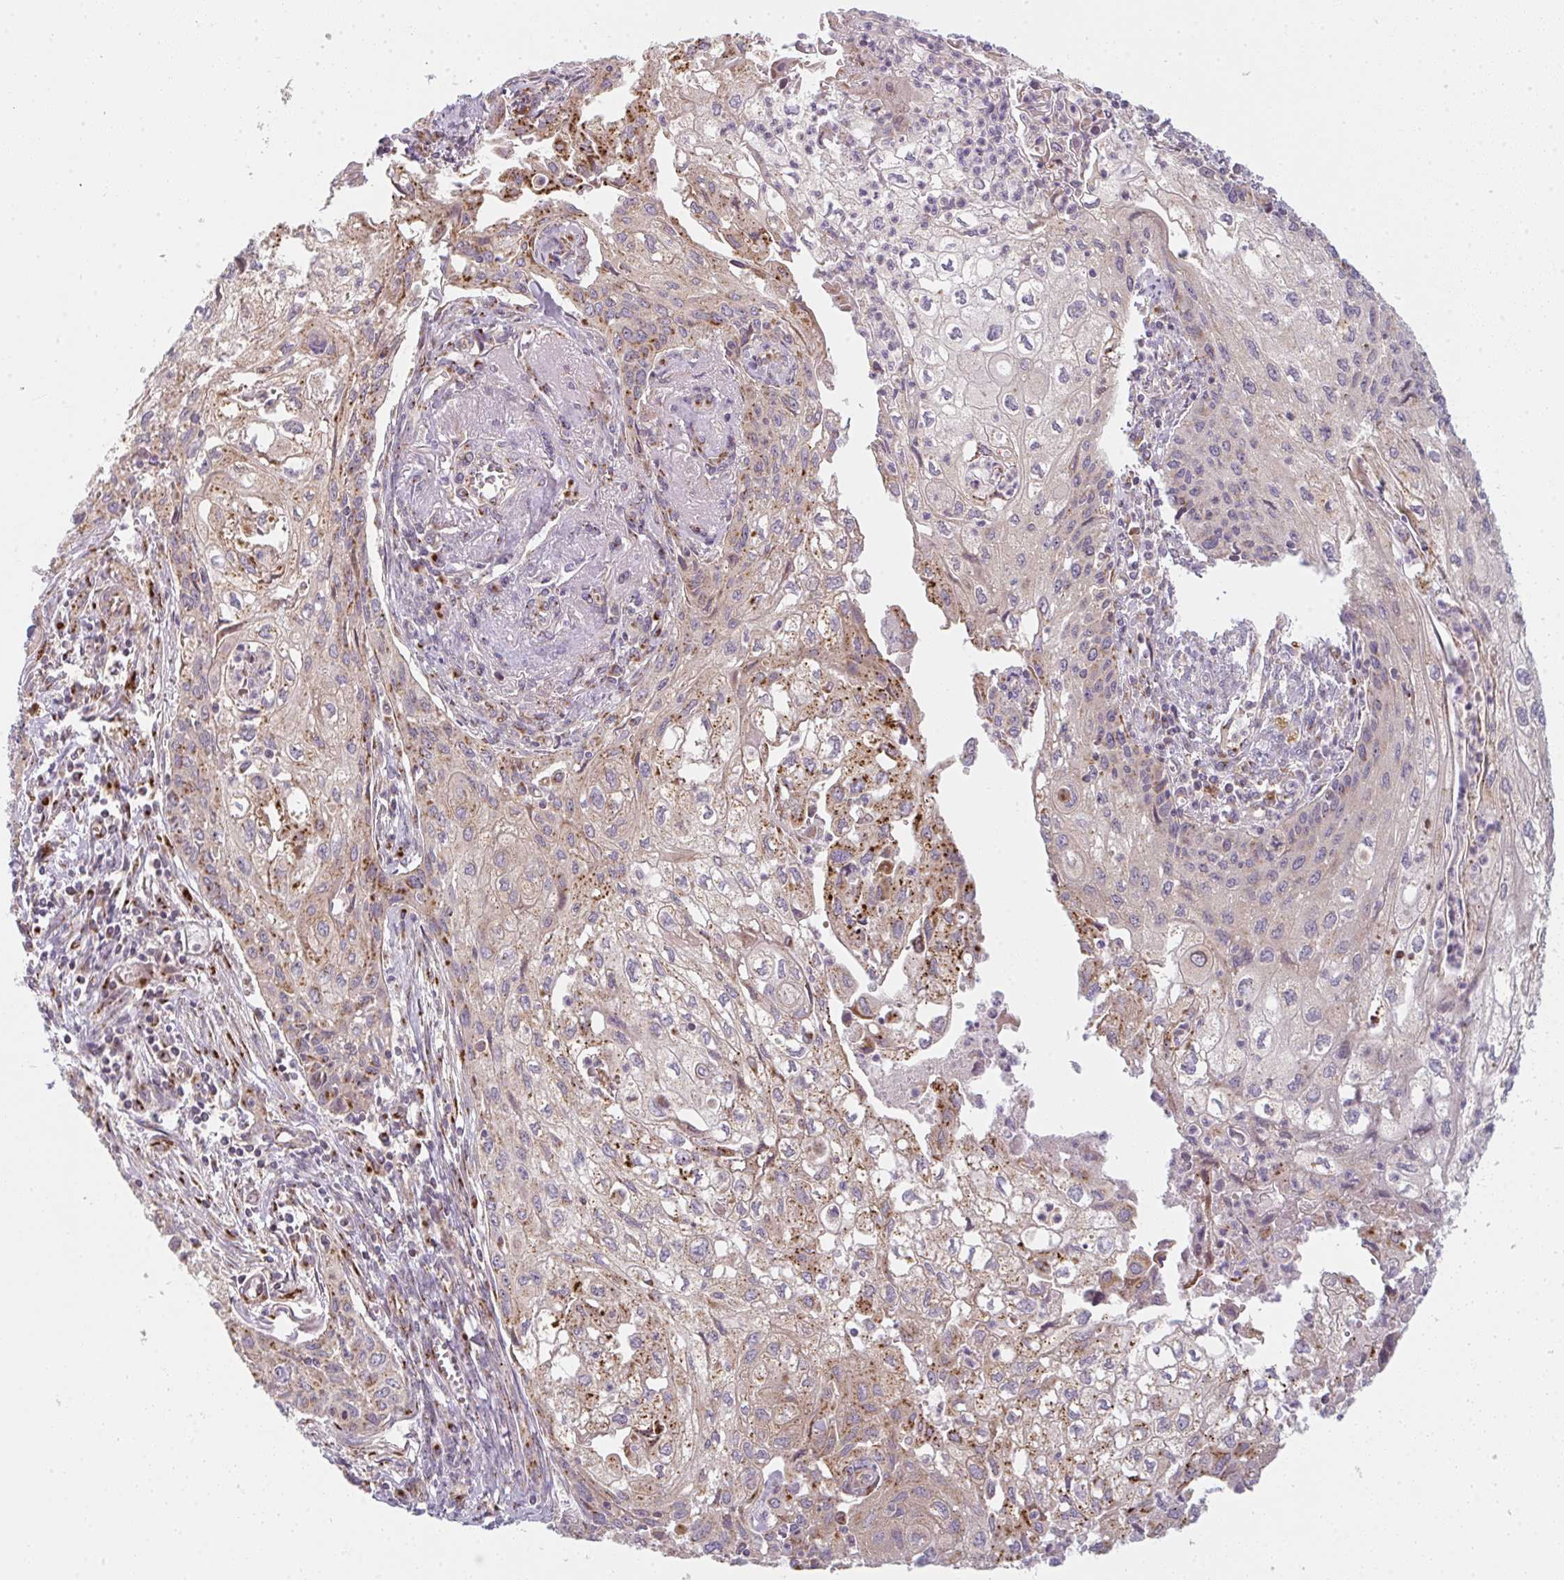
{"staining": {"intensity": "moderate", "quantity": "25%-75%", "location": "cytoplasmic/membranous"}, "tissue": "cervical cancer", "cell_type": "Tumor cells", "image_type": "cancer", "snomed": [{"axis": "morphology", "description": "Squamous cell carcinoma, NOS"}, {"axis": "topography", "description": "Cervix"}], "caption": "Immunohistochemistry (IHC) of human cervical cancer reveals medium levels of moderate cytoplasmic/membranous expression in approximately 25%-75% of tumor cells.", "gene": "GVQW3", "patient": {"sex": "female", "age": 67}}